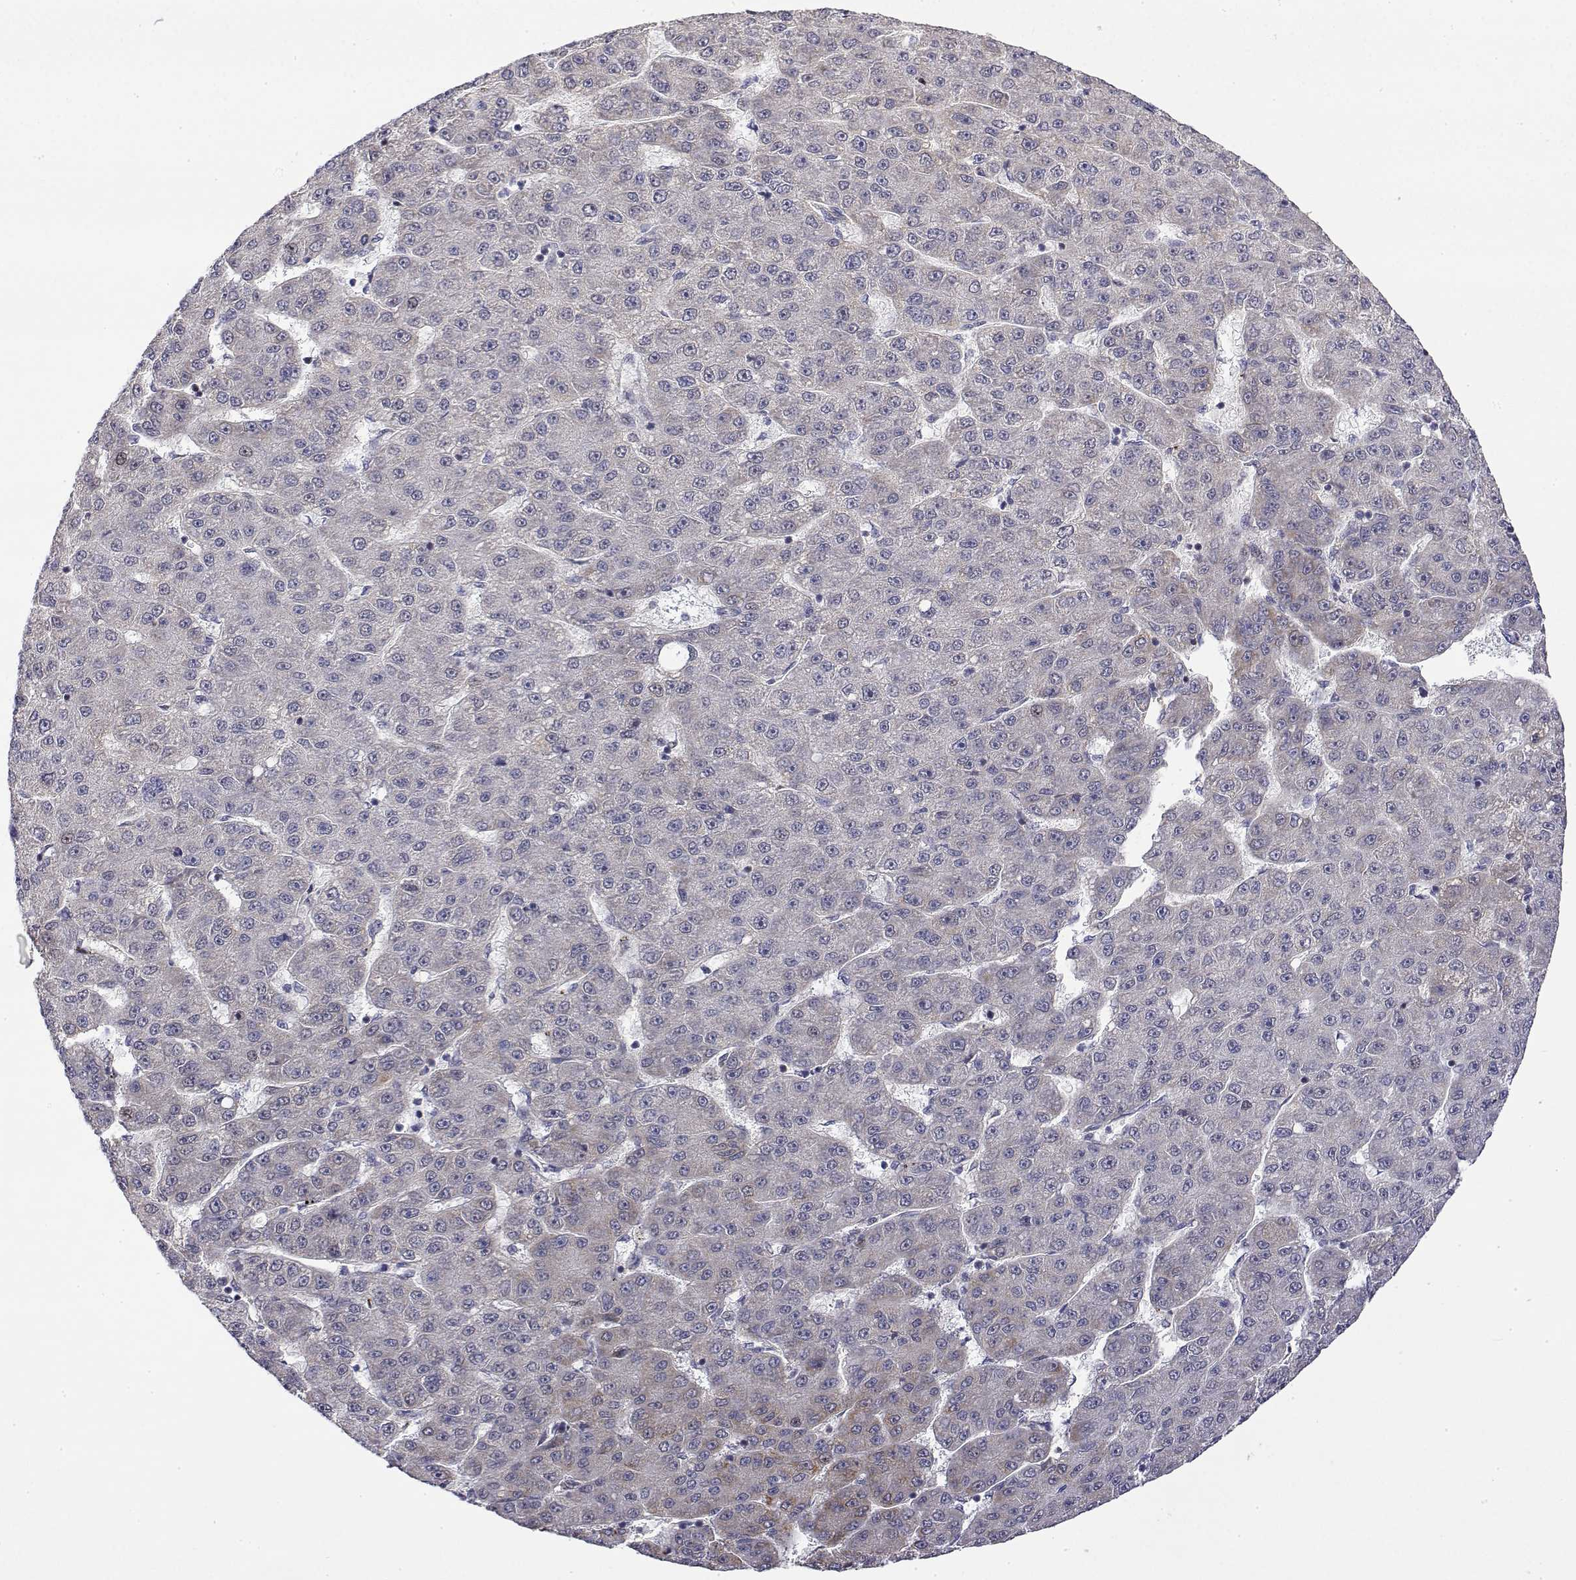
{"staining": {"intensity": "weak", "quantity": "<25%", "location": "cytoplasmic/membranous"}, "tissue": "liver cancer", "cell_type": "Tumor cells", "image_type": "cancer", "snomed": [{"axis": "morphology", "description": "Carcinoma, Hepatocellular, NOS"}, {"axis": "topography", "description": "Liver"}], "caption": "Protein analysis of hepatocellular carcinoma (liver) reveals no significant positivity in tumor cells. The staining is performed using DAB (3,3'-diaminobenzidine) brown chromogen with nuclei counter-stained in using hematoxylin.", "gene": "GADD45GIP1", "patient": {"sex": "male", "age": 67}}